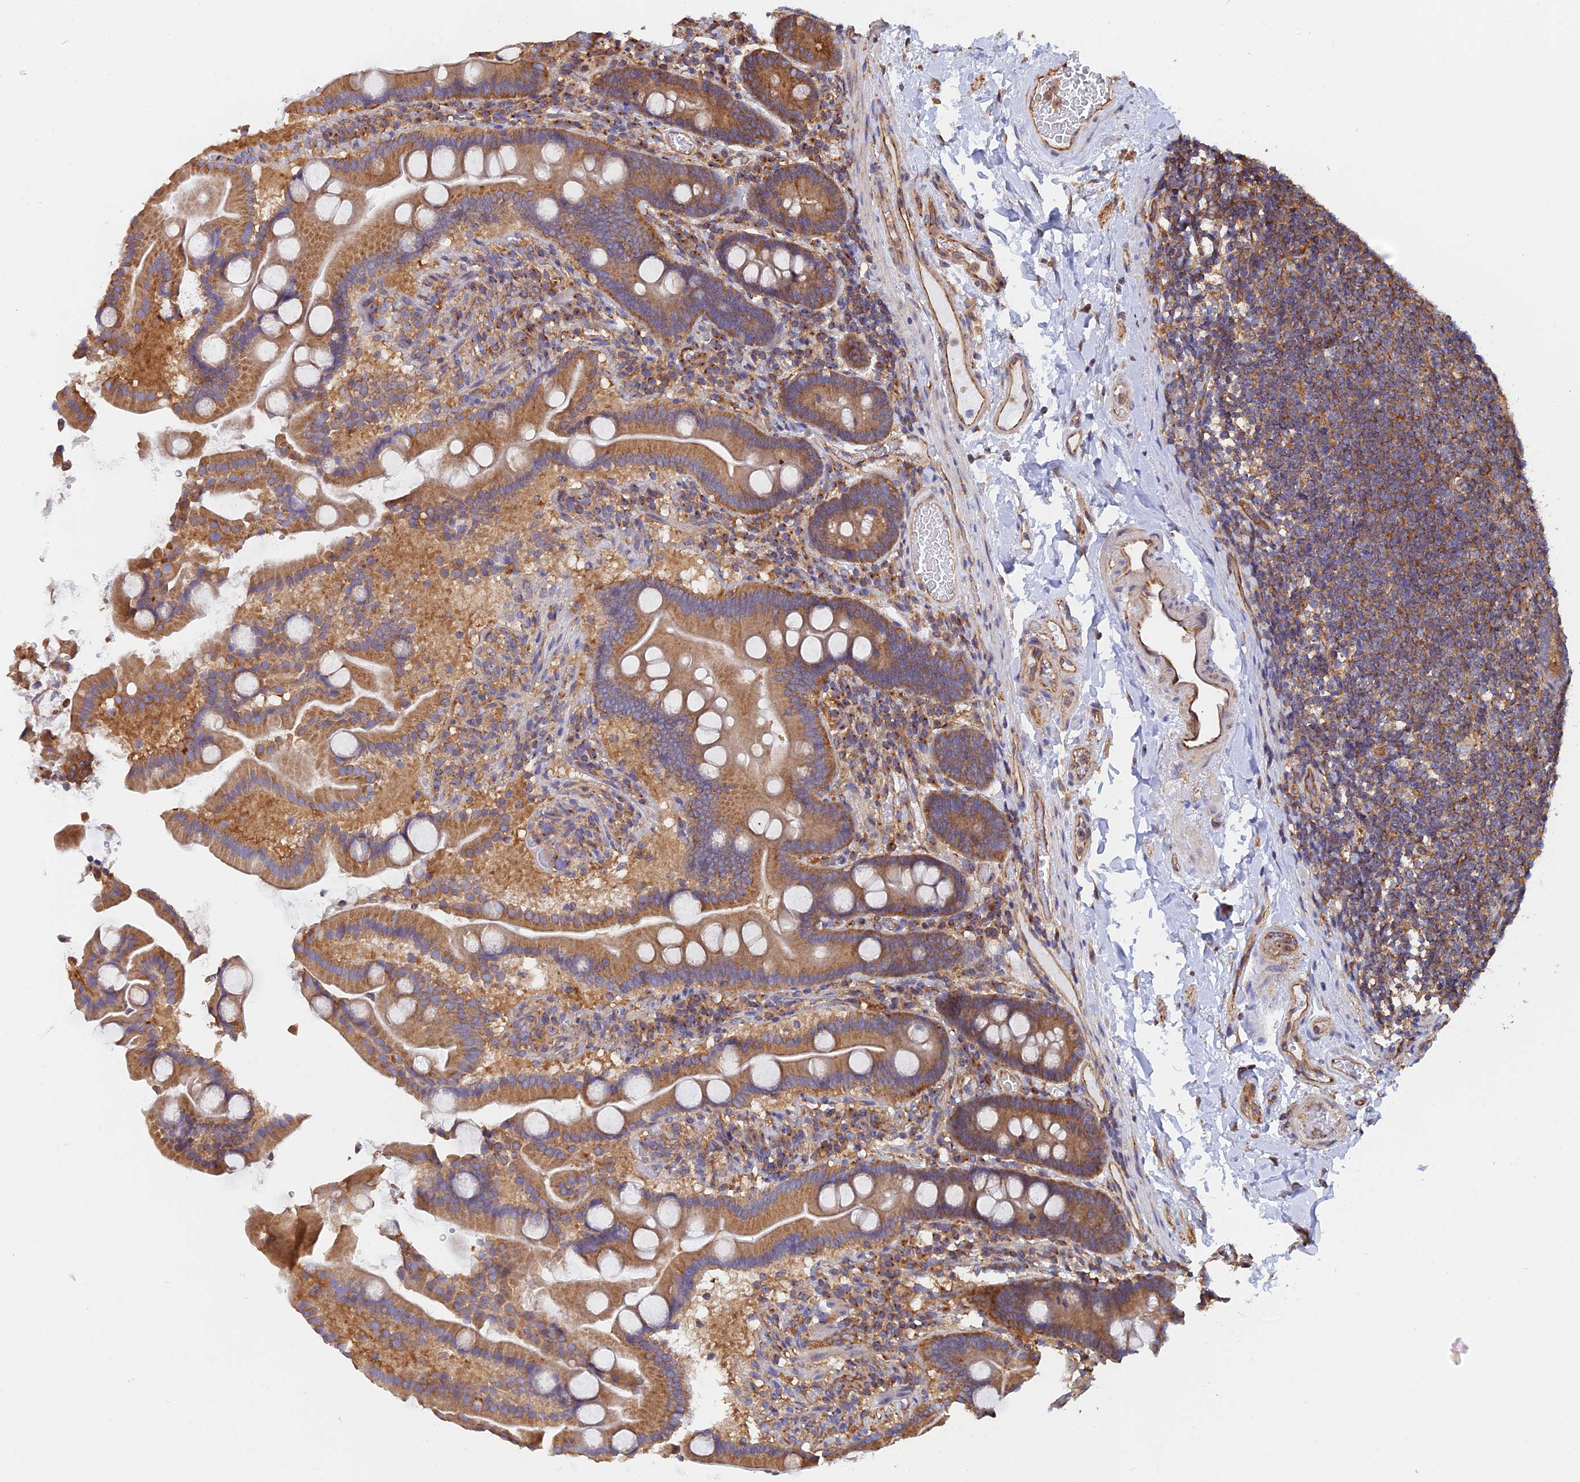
{"staining": {"intensity": "moderate", "quantity": ">75%", "location": "cytoplasmic/membranous"}, "tissue": "duodenum", "cell_type": "Glandular cells", "image_type": "normal", "snomed": [{"axis": "morphology", "description": "Normal tissue, NOS"}, {"axis": "topography", "description": "Duodenum"}], "caption": "An immunohistochemistry (IHC) micrograph of unremarkable tissue is shown. Protein staining in brown shows moderate cytoplasmic/membranous positivity in duodenum within glandular cells. (DAB (3,3'-diaminobenzidine) IHC with brightfield microscopy, high magnification).", "gene": "DCTN2", "patient": {"sex": "male", "age": 55}}